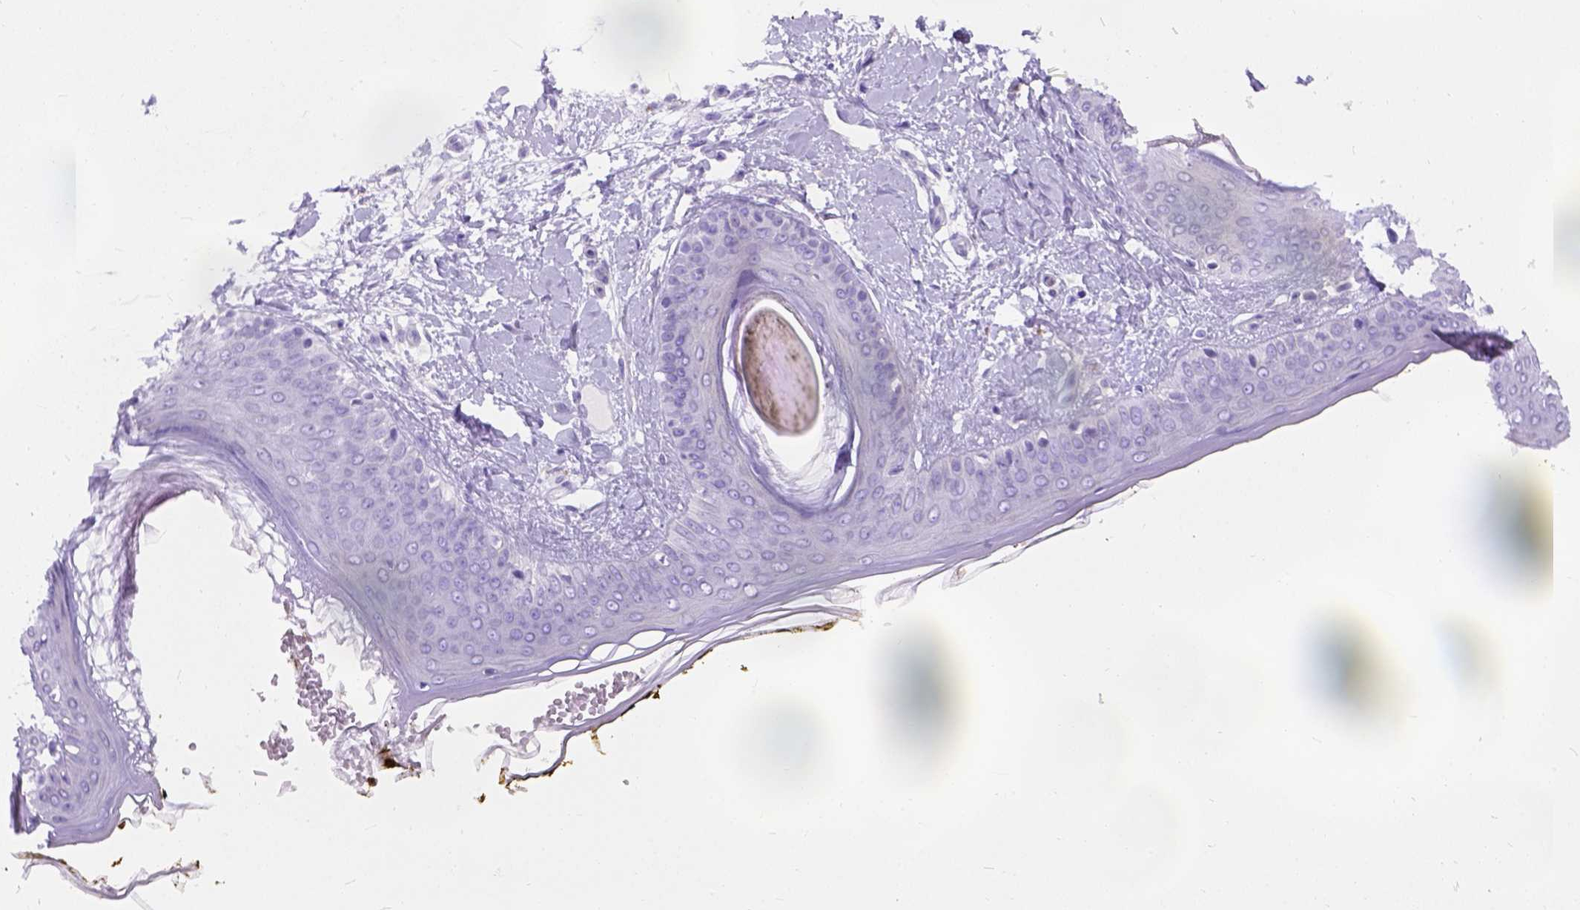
{"staining": {"intensity": "negative", "quantity": "none", "location": "none"}, "tissue": "skin", "cell_type": "Fibroblasts", "image_type": "normal", "snomed": [{"axis": "morphology", "description": "Normal tissue, NOS"}, {"axis": "topography", "description": "Skin"}], "caption": "Immunohistochemical staining of normal human skin exhibits no significant expression in fibroblasts. (Brightfield microscopy of DAB immunohistochemistry at high magnification).", "gene": "PHF7", "patient": {"sex": "female", "age": 34}}